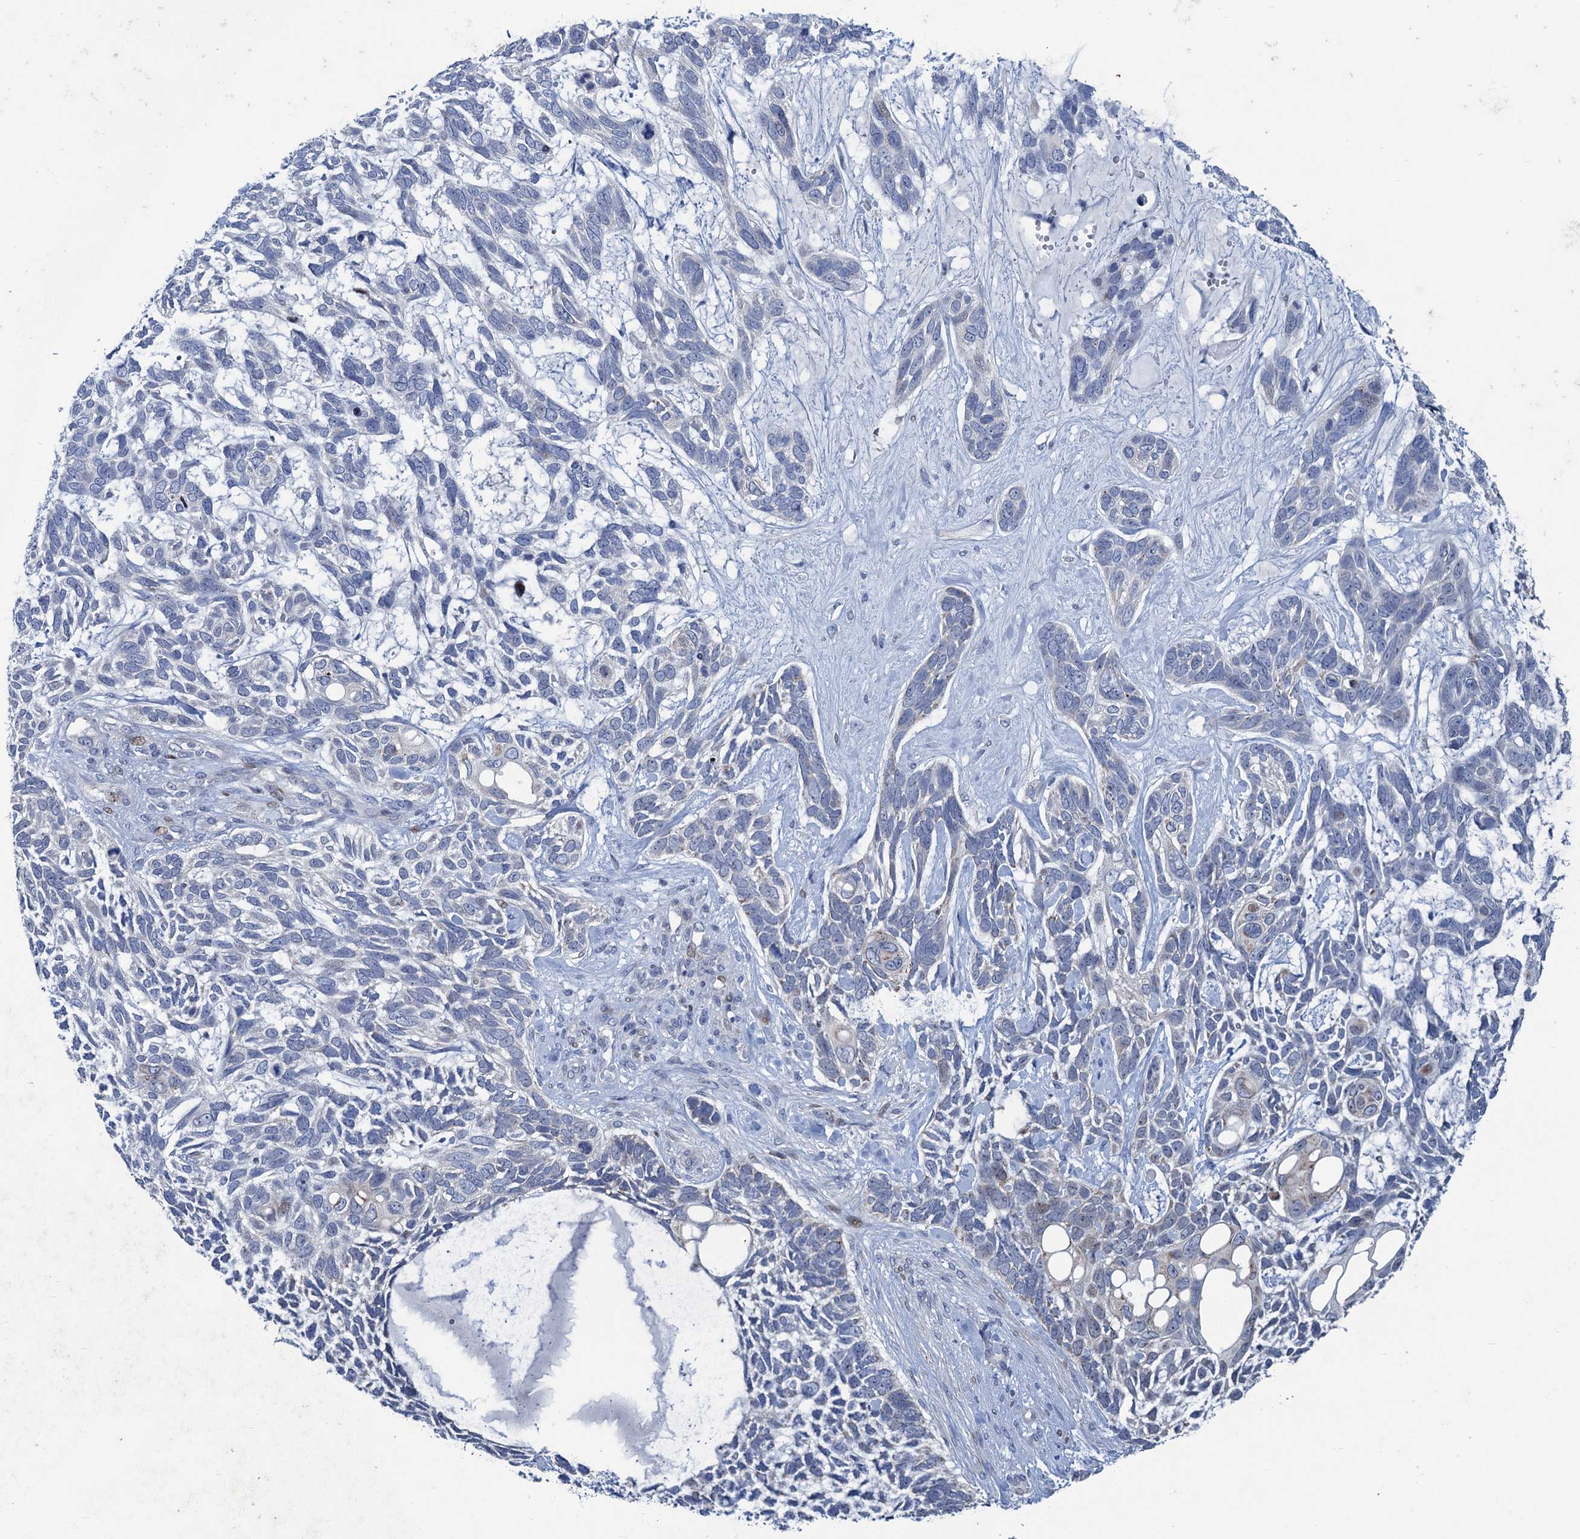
{"staining": {"intensity": "negative", "quantity": "none", "location": "none"}, "tissue": "skin cancer", "cell_type": "Tumor cells", "image_type": "cancer", "snomed": [{"axis": "morphology", "description": "Basal cell carcinoma"}, {"axis": "topography", "description": "Skin"}], "caption": "A histopathology image of basal cell carcinoma (skin) stained for a protein reveals no brown staining in tumor cells.", "gene": "ESYT3", "patient": {"sex": "male", "age": 88}}